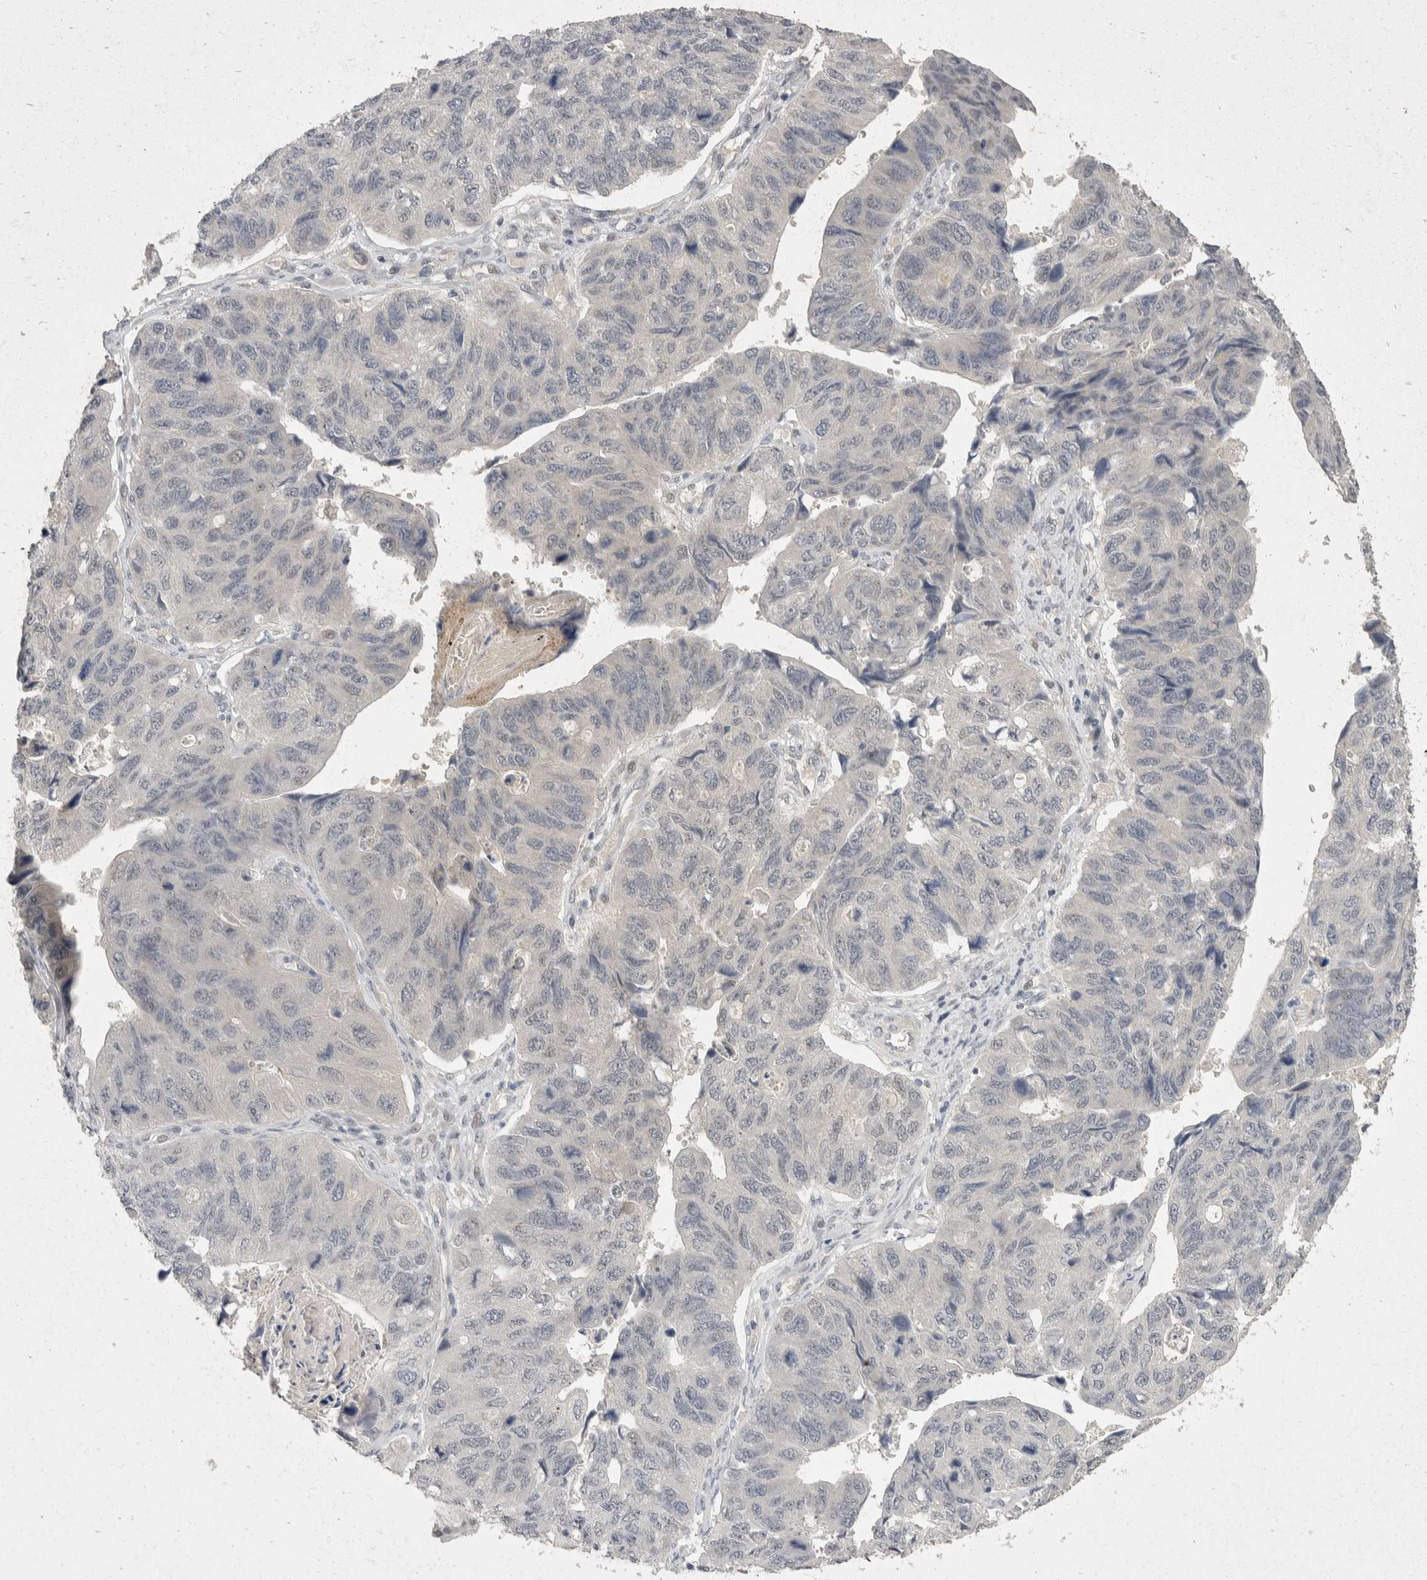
{"staining": {"intensity": "negative", "quantity": "none", "location": "none"}, "tissue": "stomach cancer", "cell_type": "Tumor cells", "image_type": "cancer", "snomed": [{"axis": "morphology", "description": "Adenocarcinoma, NOS"}, {"axis": "topography", "description": "Stomach"}], "caption": "Immunohistochemical staining of stomach adenocarcinoma reveals no significant staining in tumor cells.", "gene": "TOM1L2", "patient": {"sex": "male", "age": 59}}